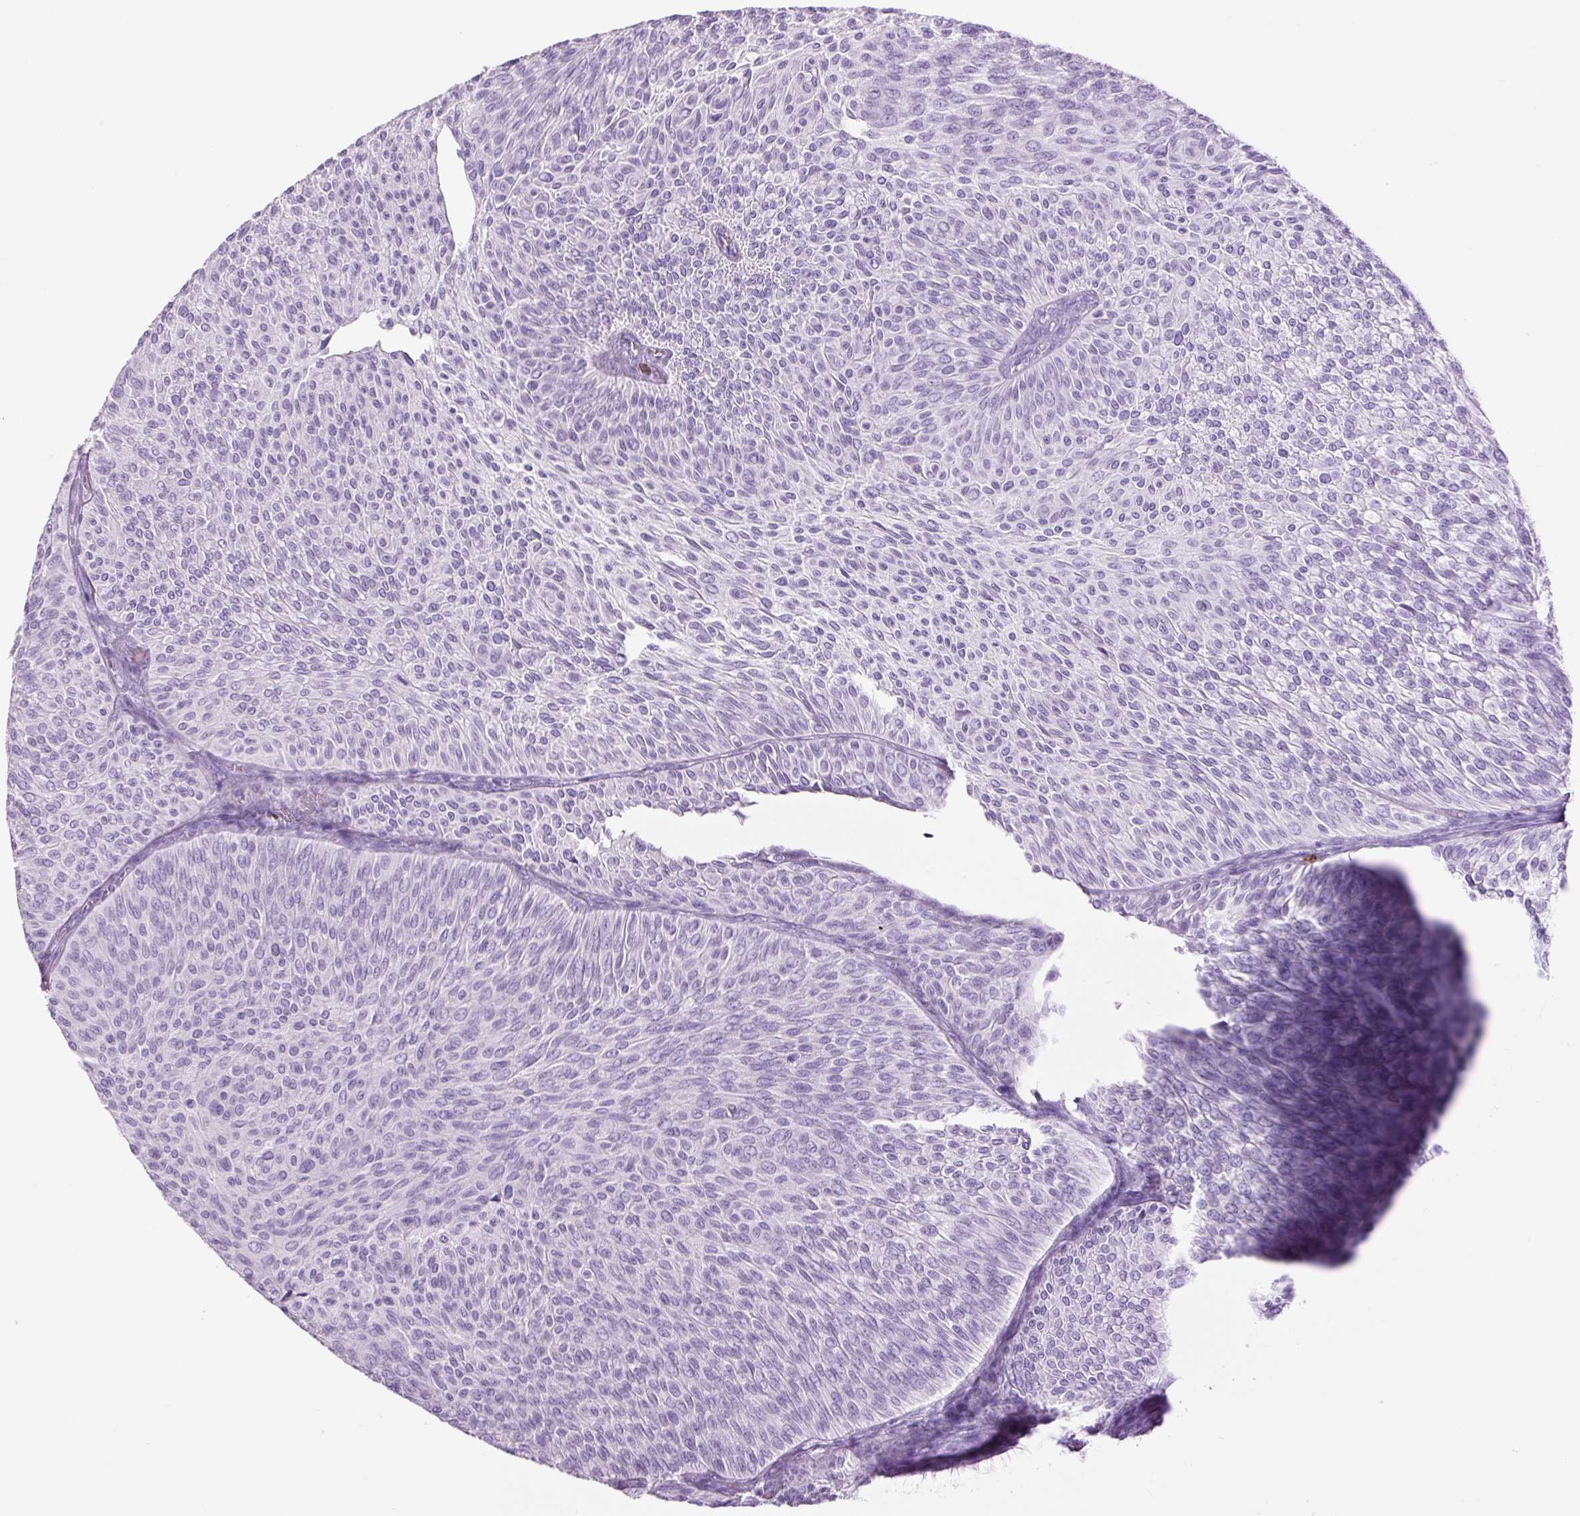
{"staining": {"intensity": "negative", "quantity": "none", "location": "none"}, "tissue": "urothelial cancer", "cell_type": "Tumor cells", "image_type": "cancer", "snomed": [{"axis": "morphology", "description": "Urothelial carcinoma, Low grade"}, {"axis": "topography", "description": "Urinary bladder"}], "caption": "Immunohistochemical staining of urothelial cancer shows no significant expression in tumor cells. Nuclei are stained in blue.", "gene": "LYZ", "patient": {"sex": "male", "age": 91}}